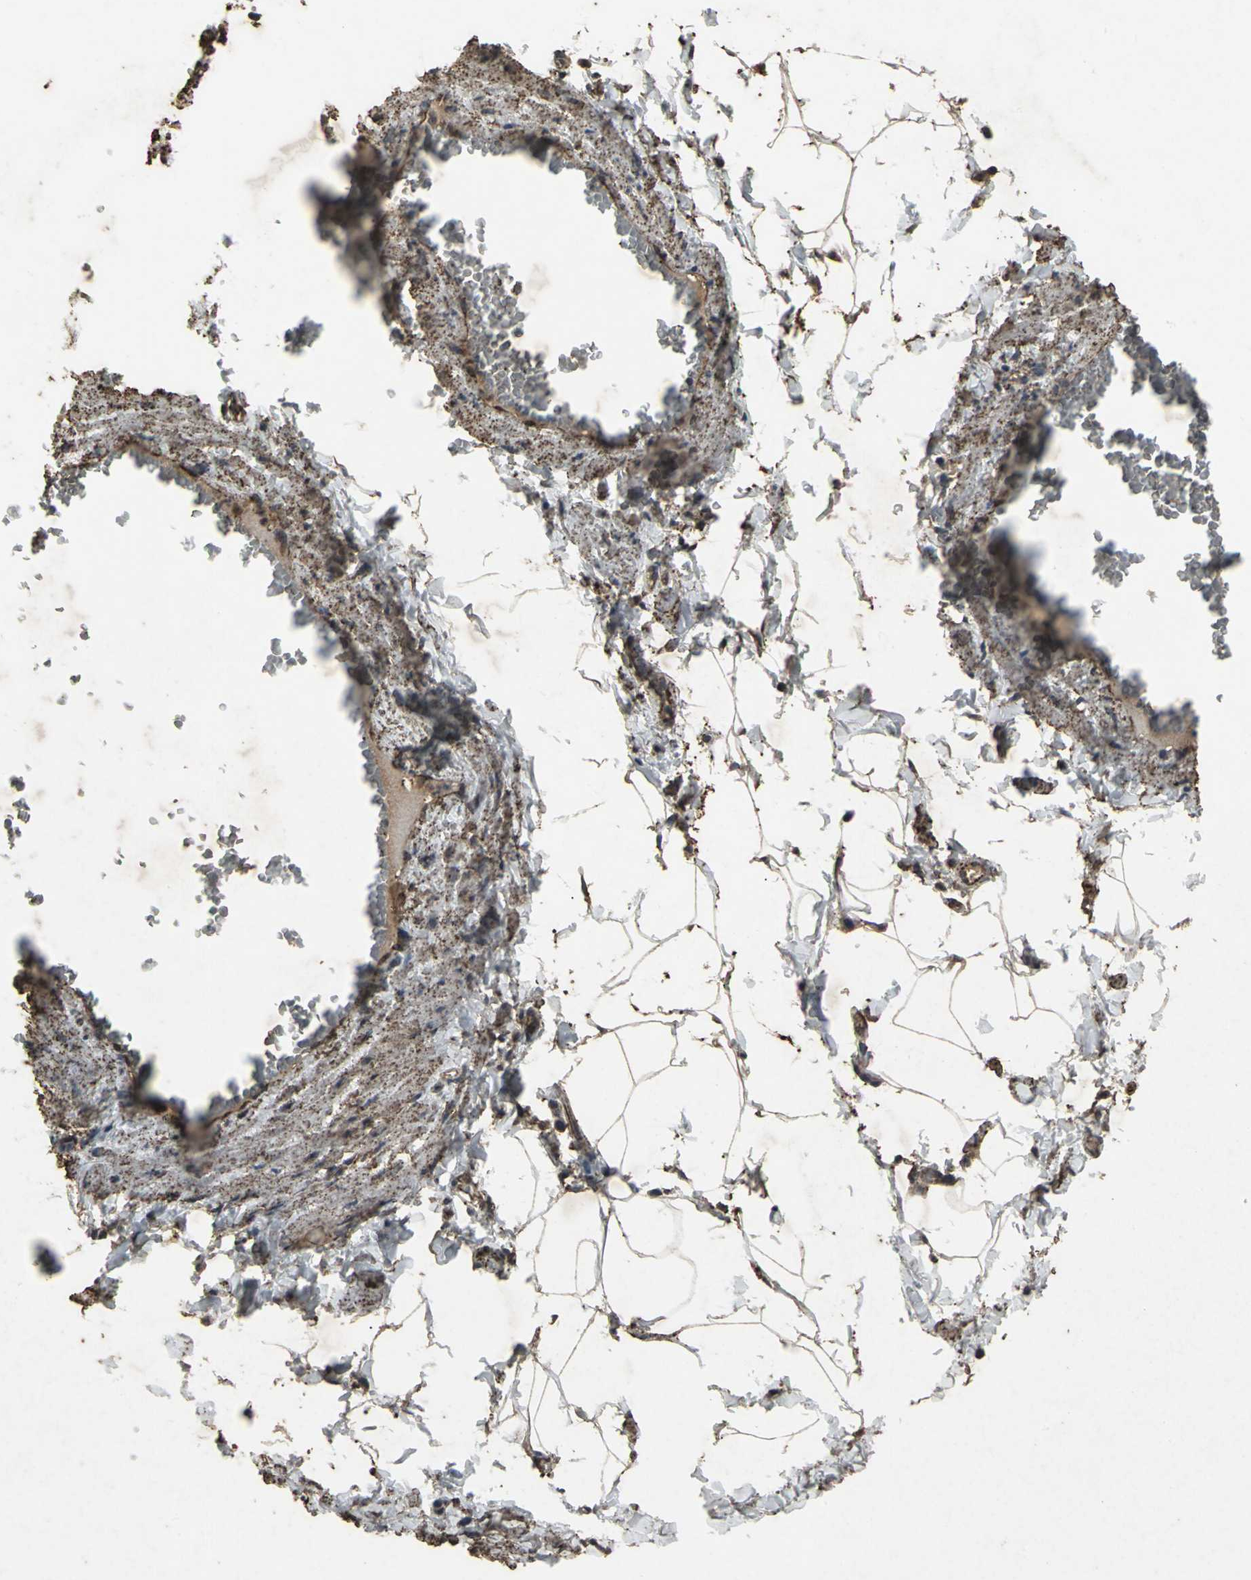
{"staining": {"intensity": "moderate", "quantity": ">75%", "location": "cytoplasmic/membranous"}, "tissue": "adipose tissue", "cell_type": "Adipocytes", "image_type": "normal", "snomed": [{"axis": "morphology", "description": "Normal tissue, NOS"}, {"axis": "topography", "description": "Vascular tissue"}], "caption": "Adipocytes display moderate cytoplasmic/membranous expression in about >75% of cells in normal adipose tissue.", "gene": "CCR9", "patient": {"sex": "male", "age": 41}}